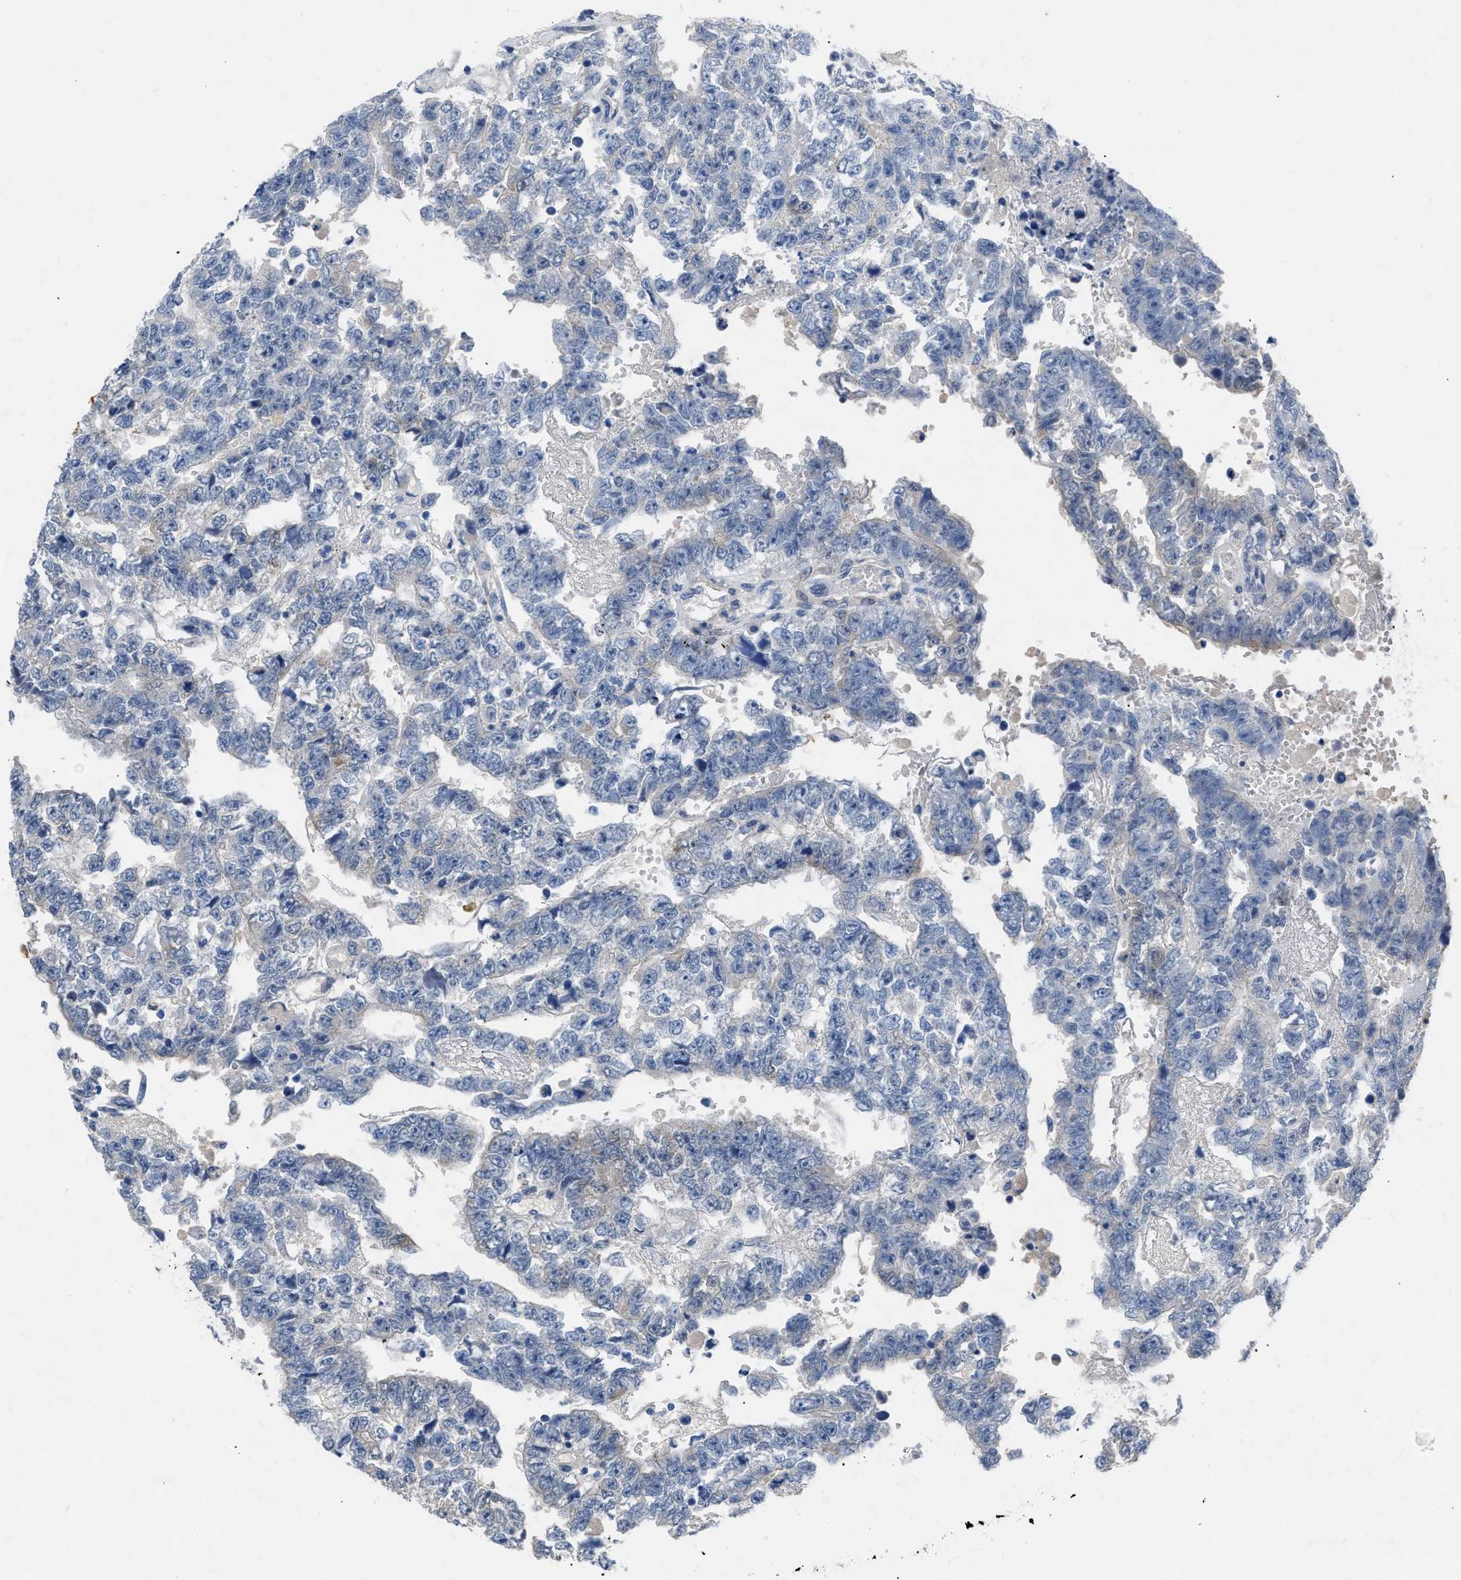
{"staining": {"intensity": "negative", "quantity": "none", "location": "none"}, "tissue": "testis cancer", "cell_type": "Tumor cells", "image_type": "cancer", "snomed": [{"axis": "morphology", "description": "Carcinoma, Embryonal, NOS"}, {"axis": "topography", "description": "Testis"}], "caption": "Immunohistochemistry image of neoplastic tissue: human testis cancer (embryonal carcinoma) stained with DAB (3,3'-diaminobenzidine) reveals no significant protein staining in tumor cells.", "gene": "RBP1", "patient": {"sex": "male", "age": 25}}